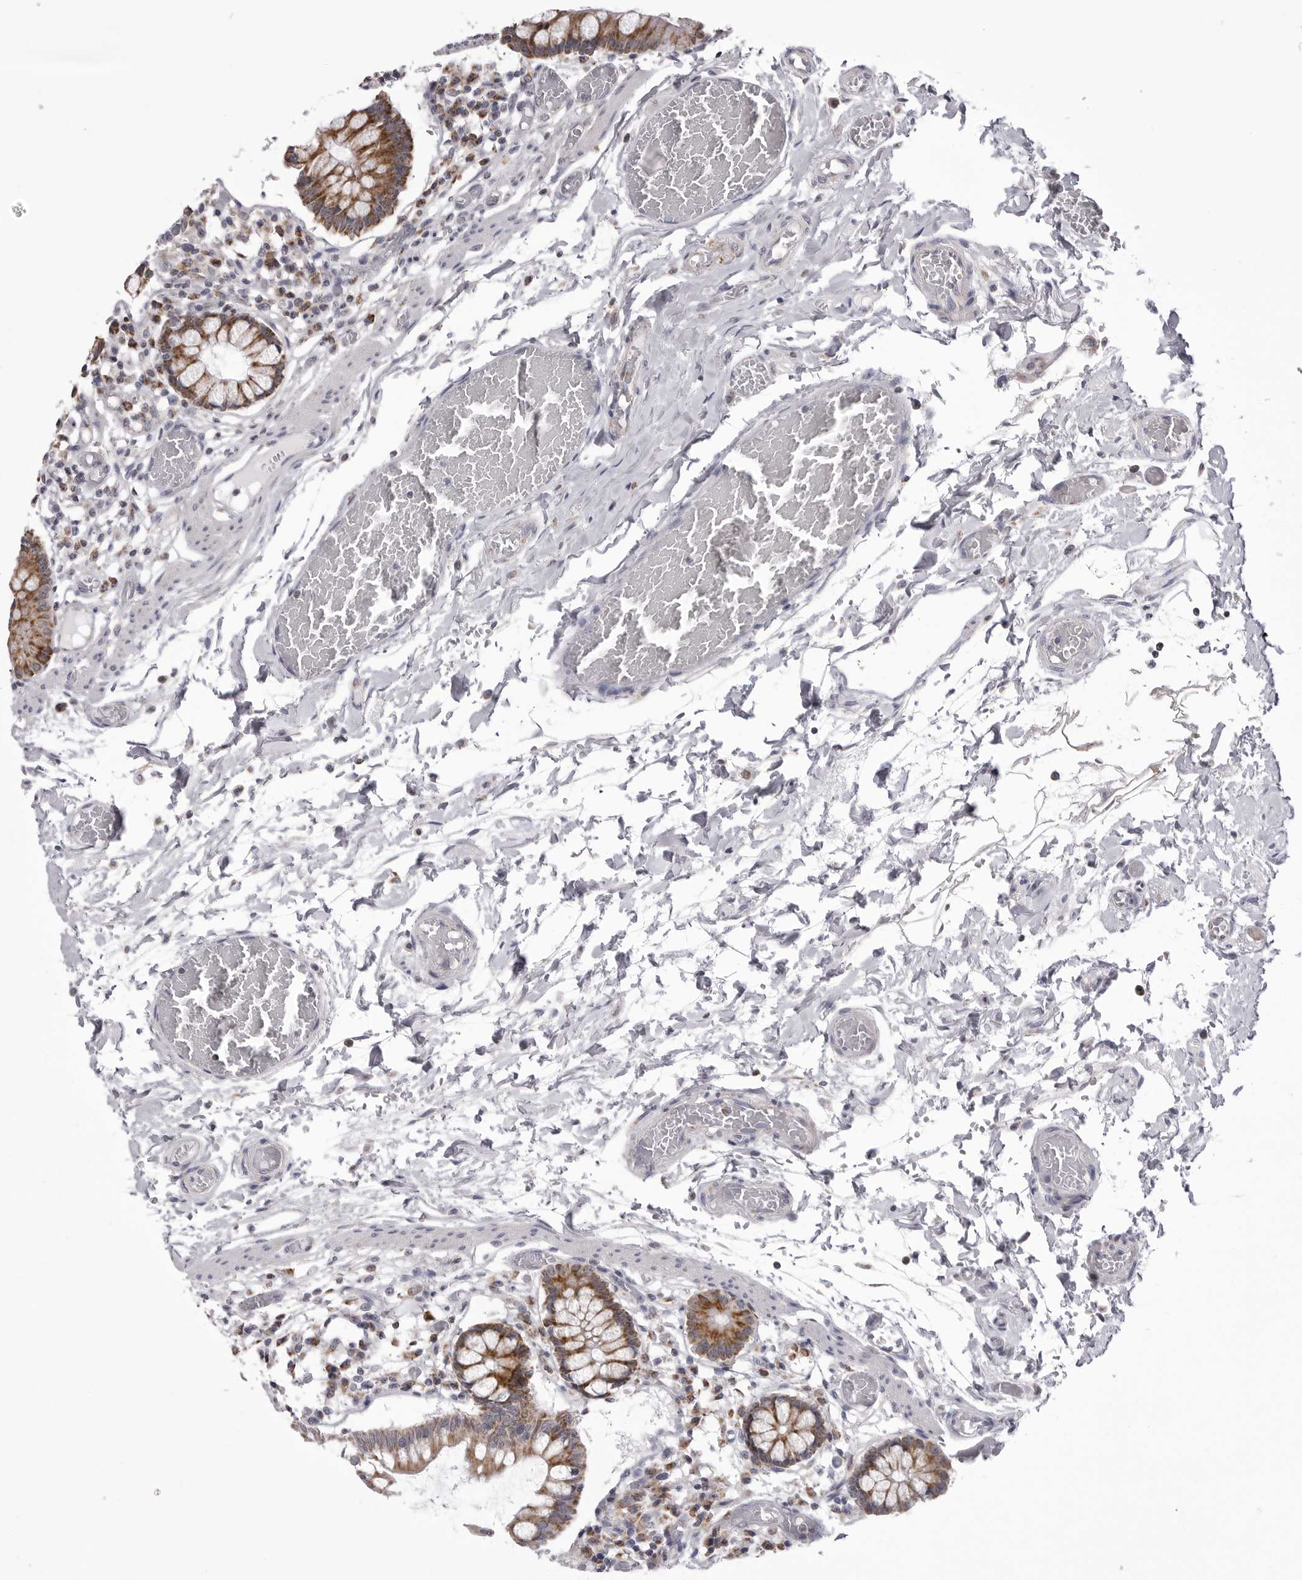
{"staining": {"intensity": "strong", "quantity": ">75%", "location": "cytoplasmic/membranous"}, "tissue": "small intestine", "cell_type": "Glandular cells", "image_type": "normal", "snomed": [{"axis": "morphology", "description": "Normal tissue, NOS"}, {"axis": "topography", "description": "Small intestine"}], "caption": "The image displays immunohistochemical staining of normal small intestine. There is strong cytoplasmic/membranous positivity is present in approximately >75% of glandular cells. (Brightfield microscopy of DAB IHC at high magnification).", "gene": "TUFM", "patient": {"sex": "female", "age": 61}}